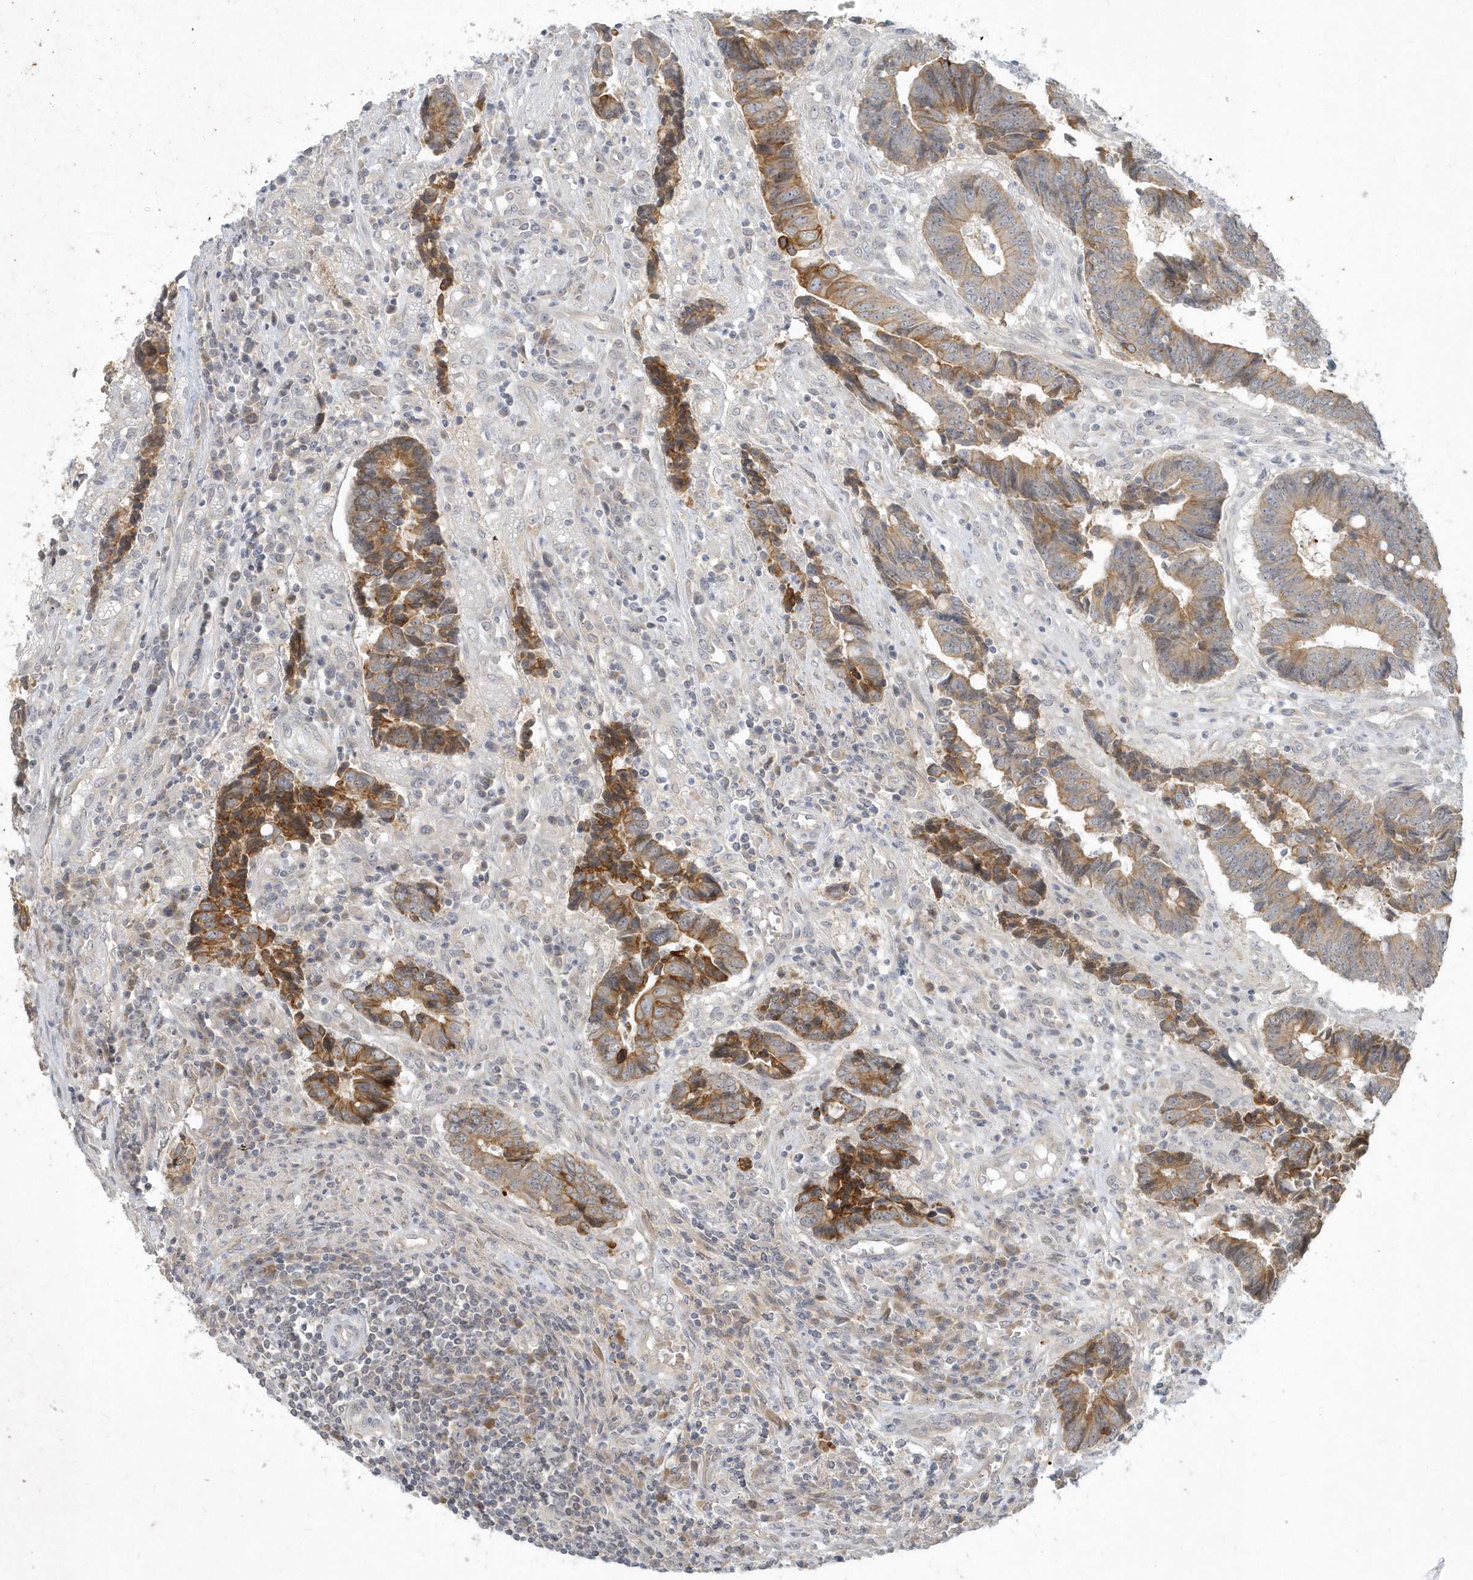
{"staining": {"intensity": "moderate", "quantity": ">75%", "location": "cytoplasmic/membranous"}, "tissue": "colorectal cancer", "cell_type": "Tumor cells", "image_type": "cancer", "snomed": [{"axis": "morphology", "description": "Adenocarcinoma, NOS"}, {"axis": "topography", "description": "Rectum"}], "caption": "A histopathology image of colorectal cancer (adenocarcinoma) stained for a protein demonstrates moderate cytoplasmic/membranous brown staining in tumor cells.", "gene": "BOD1", "patient": {"sex": "male", "age": 84}}